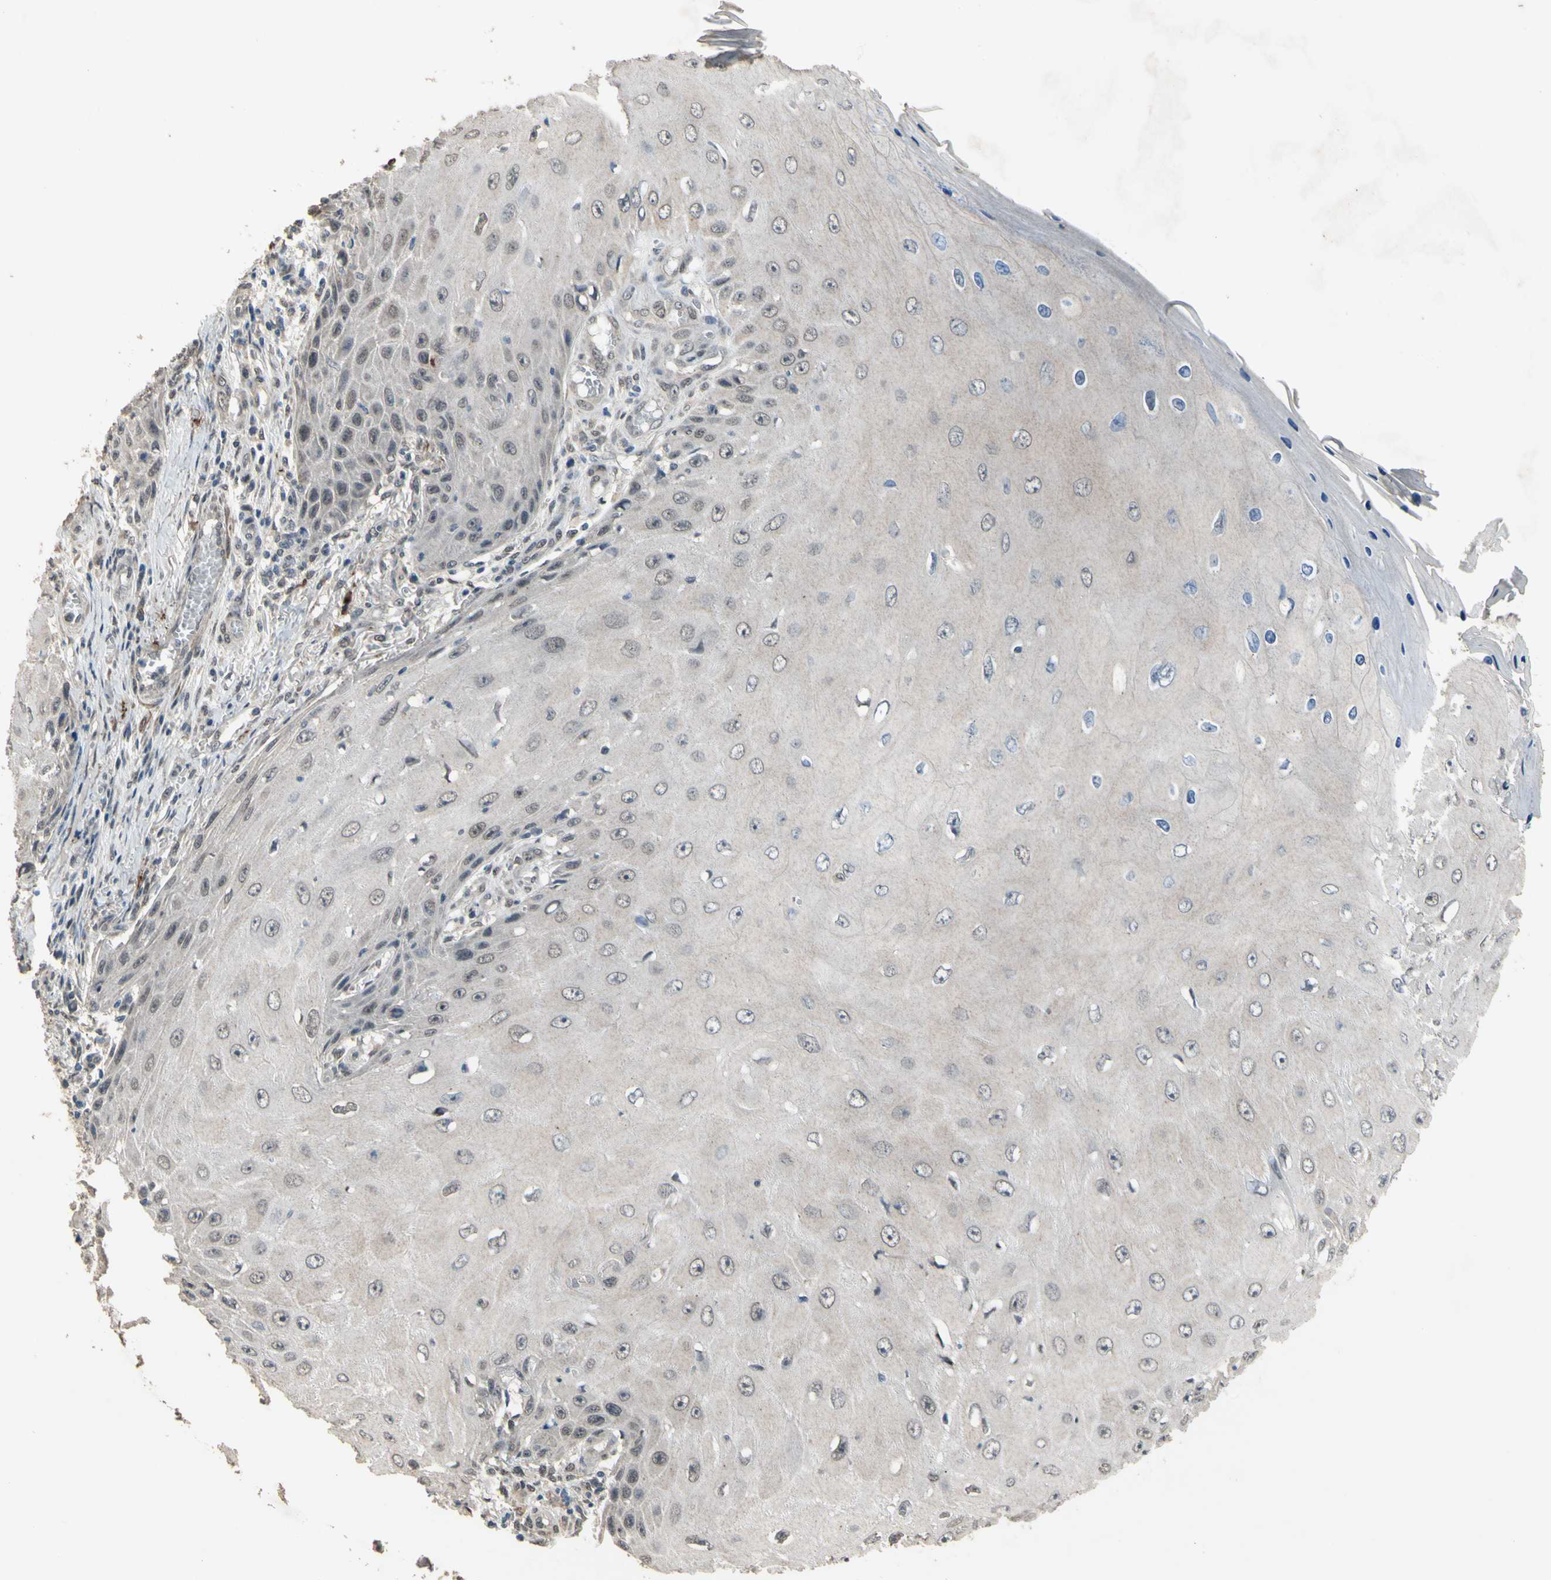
{"staining": {"intensity": "weak", "quantity": "<25%", "location": "cytoplasmic/membranous,nuclear"}, "tissue": "skin cancer", "cell_type": "Tumor cells", "image_type": "cancer", "snomed": [{"axis": "morphology", "description": "Squamous cell carcinoma, NOS"}, {"axis": "topography", "description": "Skin"}], "caption": "DAB immunohistochemical staining of human skin squamous cell carcinoma displays no significant expression in tumor cells.", "gene": "ZNF174", "patient": {"sex": "female", "age": 73}}